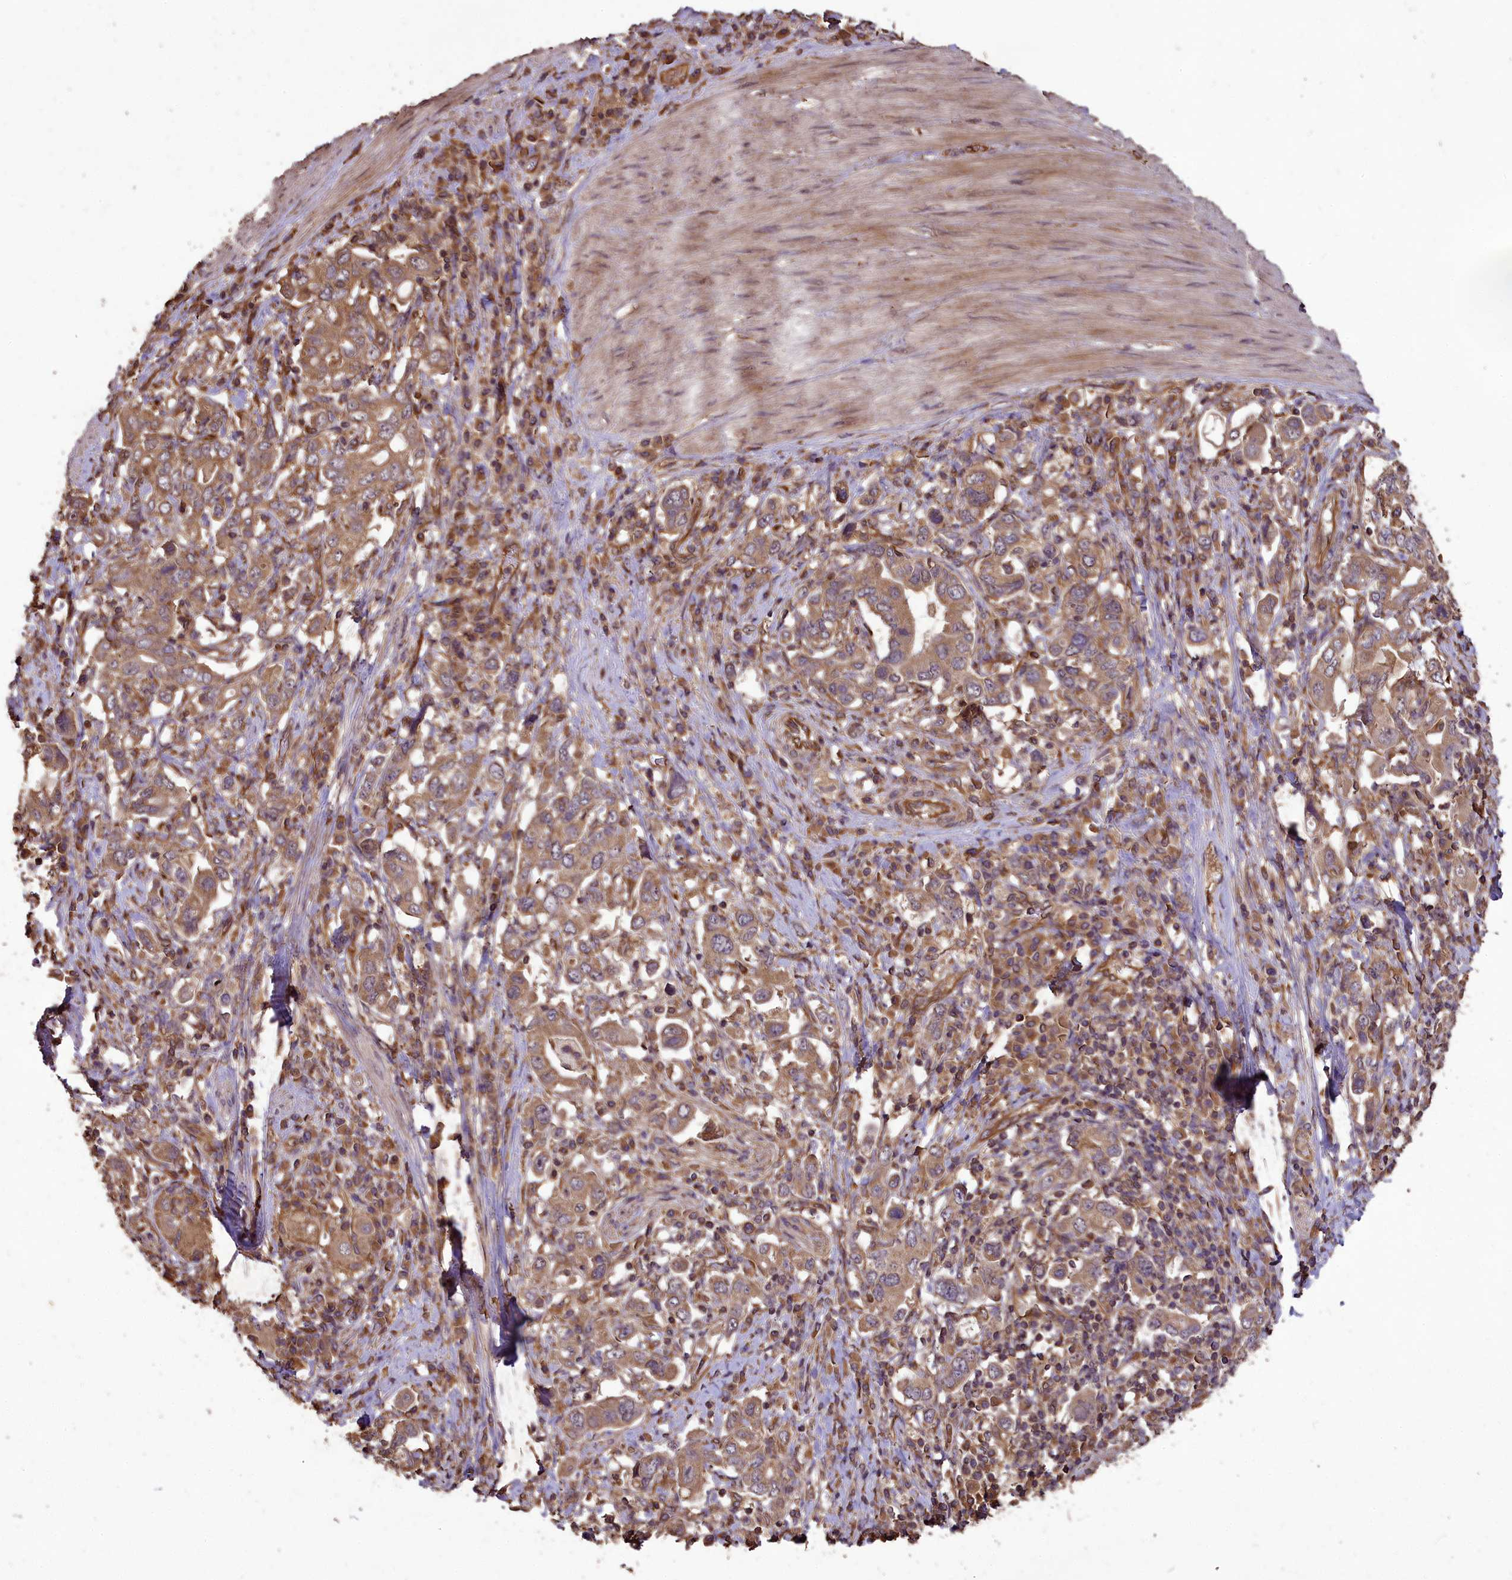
{"staining": {"intensity": "moderate", "quantity": ">75%", "location": "cytoplasmic/membranous"}, "tissue": "stomach cancer", "cell_type": "Tumor cells", "image_type": "cancer", "snomed": [{"axis": "morphology", "description": "Adenocarcinoma, NOS"}, {"axis": "topography", "description": "Stomach, upper"}, {"axis": "topography", "description": "Stomach"}], "caption": "A brown stain labels moderate cytoplasmic/membranous positivity of a protein in stomach cancer (adenocarcinoma) tumor cells. (DAB (3,3'-diaminobenzidine) = brown stain, brightfield microscopy at high magnification).", "gene": "TTLL10", "patient": {"sex": "male", "age": 62}}